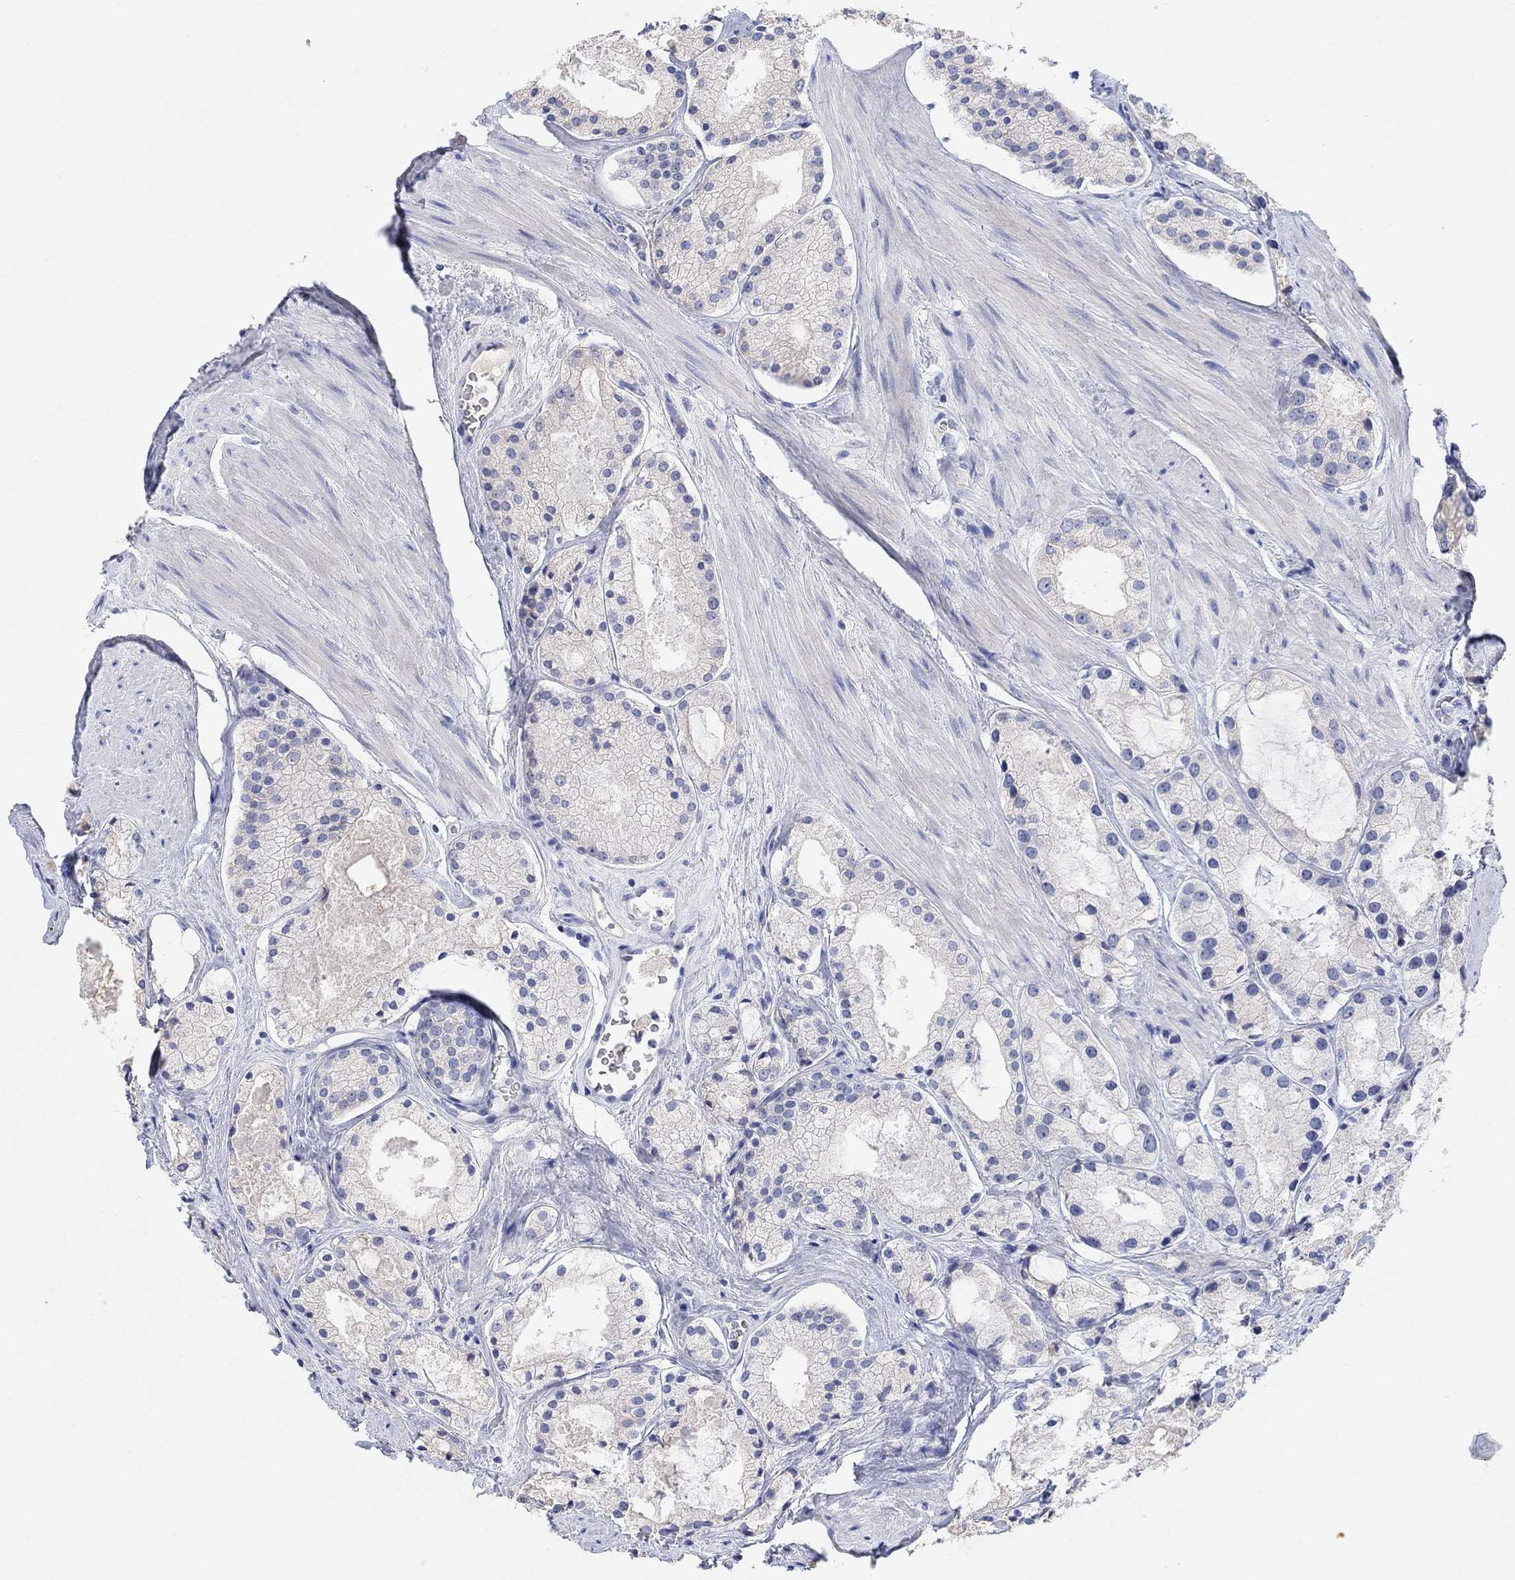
{"staining": {"intensity": "negative", "quantity": "none", "location": "none"}, "tissue": "prostate cancer", "cell_type": "Tumor cells", "image_type": "cancer", "snomed": [{"axis": "morphology", "description": "Adenocarcinoma, NOS"}, {"axis": "morphology", "description": "Adenocarcinoma, High grade"}, {"axis": "topography", "description": "Prostate"}], "caption": "Tumor cells are negative for protein expression in human prostate adenocarcinoma.", "gene": "TYR", "patient": {"sex": "male", "age": 64}}